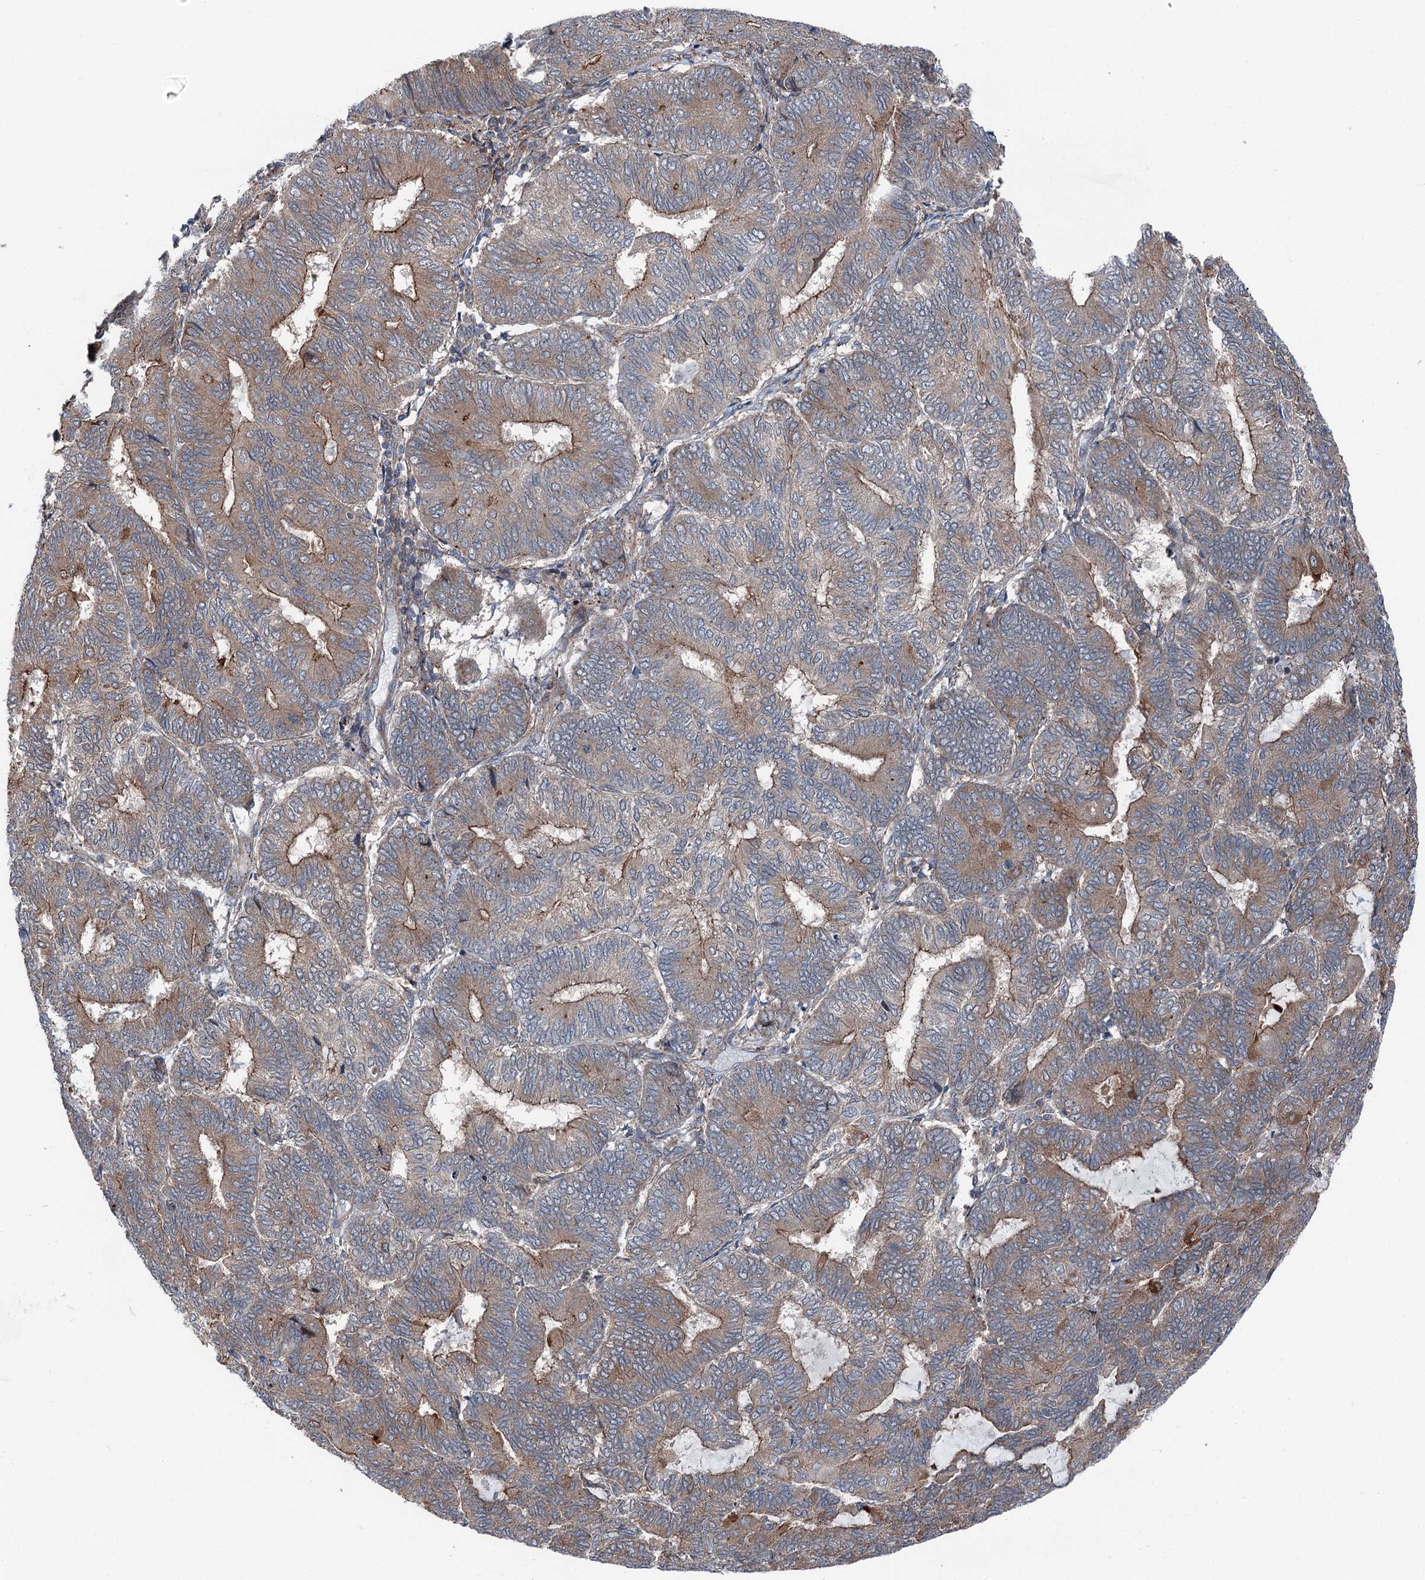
{"staining": {"intensity": "moderate", "quantity": "<25%", "location": "cytoplasmic/membranous"}, "tissue": "endometrial cancer", "cell_type": "Tumor cells", "image_type": "cancer", "snomed": [{"axis": "morphology", "description": "Adenocarcinoma, NOS"}, {"axis": "topography", "description": "Endometrium"}], "caption": "This is an image of immunohistochemistry (IHC) staining of endometrial cancer (adenocarcinoma), which shows moderate positivity in the cytoplasmic/membranous of tumor cells.", "gene": "POLR1D", "patient": {"sex": "female", "age": 81}}